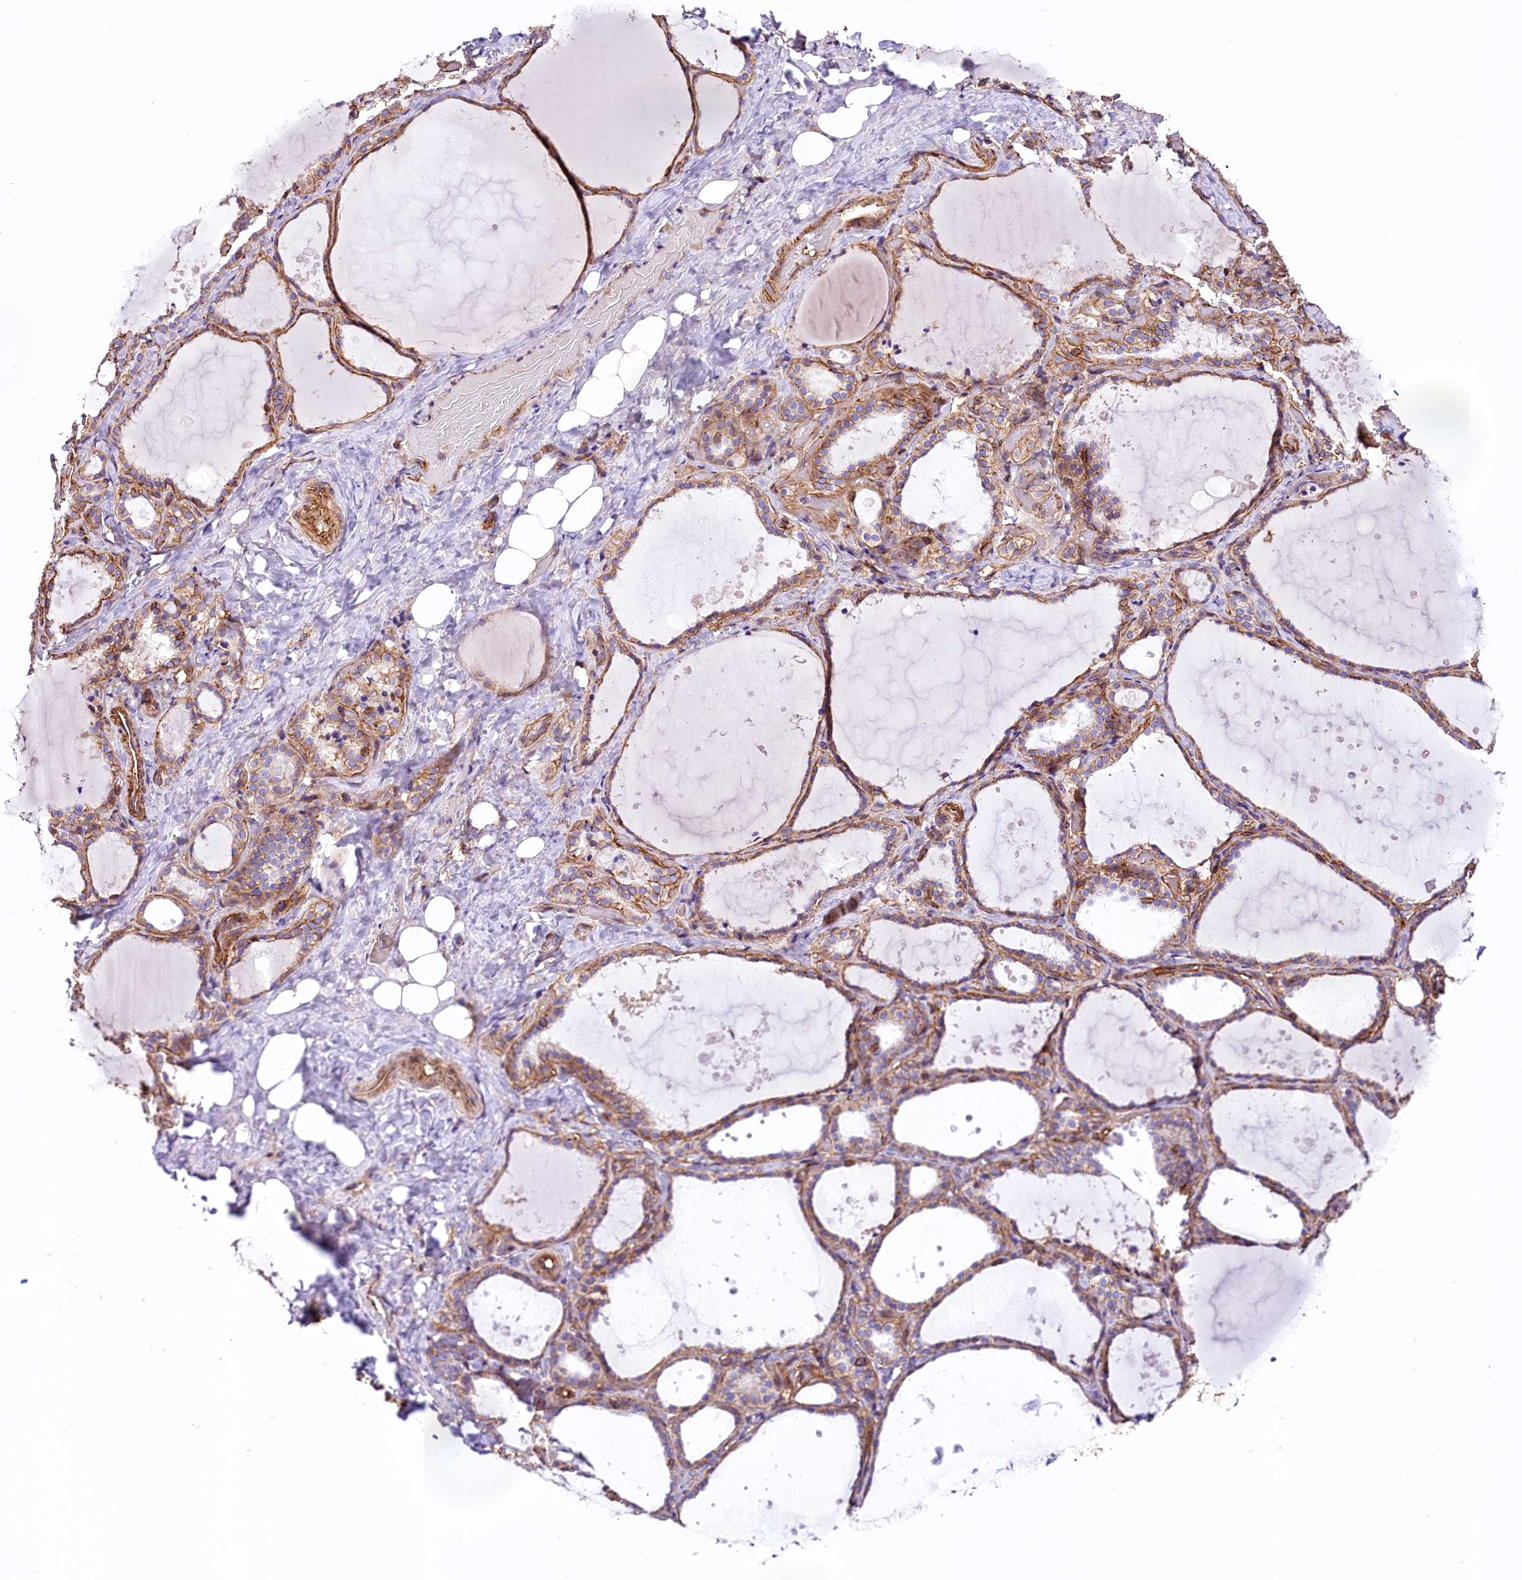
{"staining": {"intensity": "moderate", "quantity": ">75%", "location": "cytoplasmic/membranous"}, "tissue": "thyroid gland", "cell_type": "Glandular cells", "image_type": "normal", "snomed": [{"axis": "morphology", "description": "Normal tissue, NOS"}, {"axis": "topography", "description": "Thyroid gland"}], "caption": "High-power microscopy captured an IHC micrograph of normal thyroid gland, revealing moderate cytoplasmic/membranous expression in approximately >75% of glandular cells.", "gene": "ATP2B4", "patient": {"sex": "female", "age": 44}}